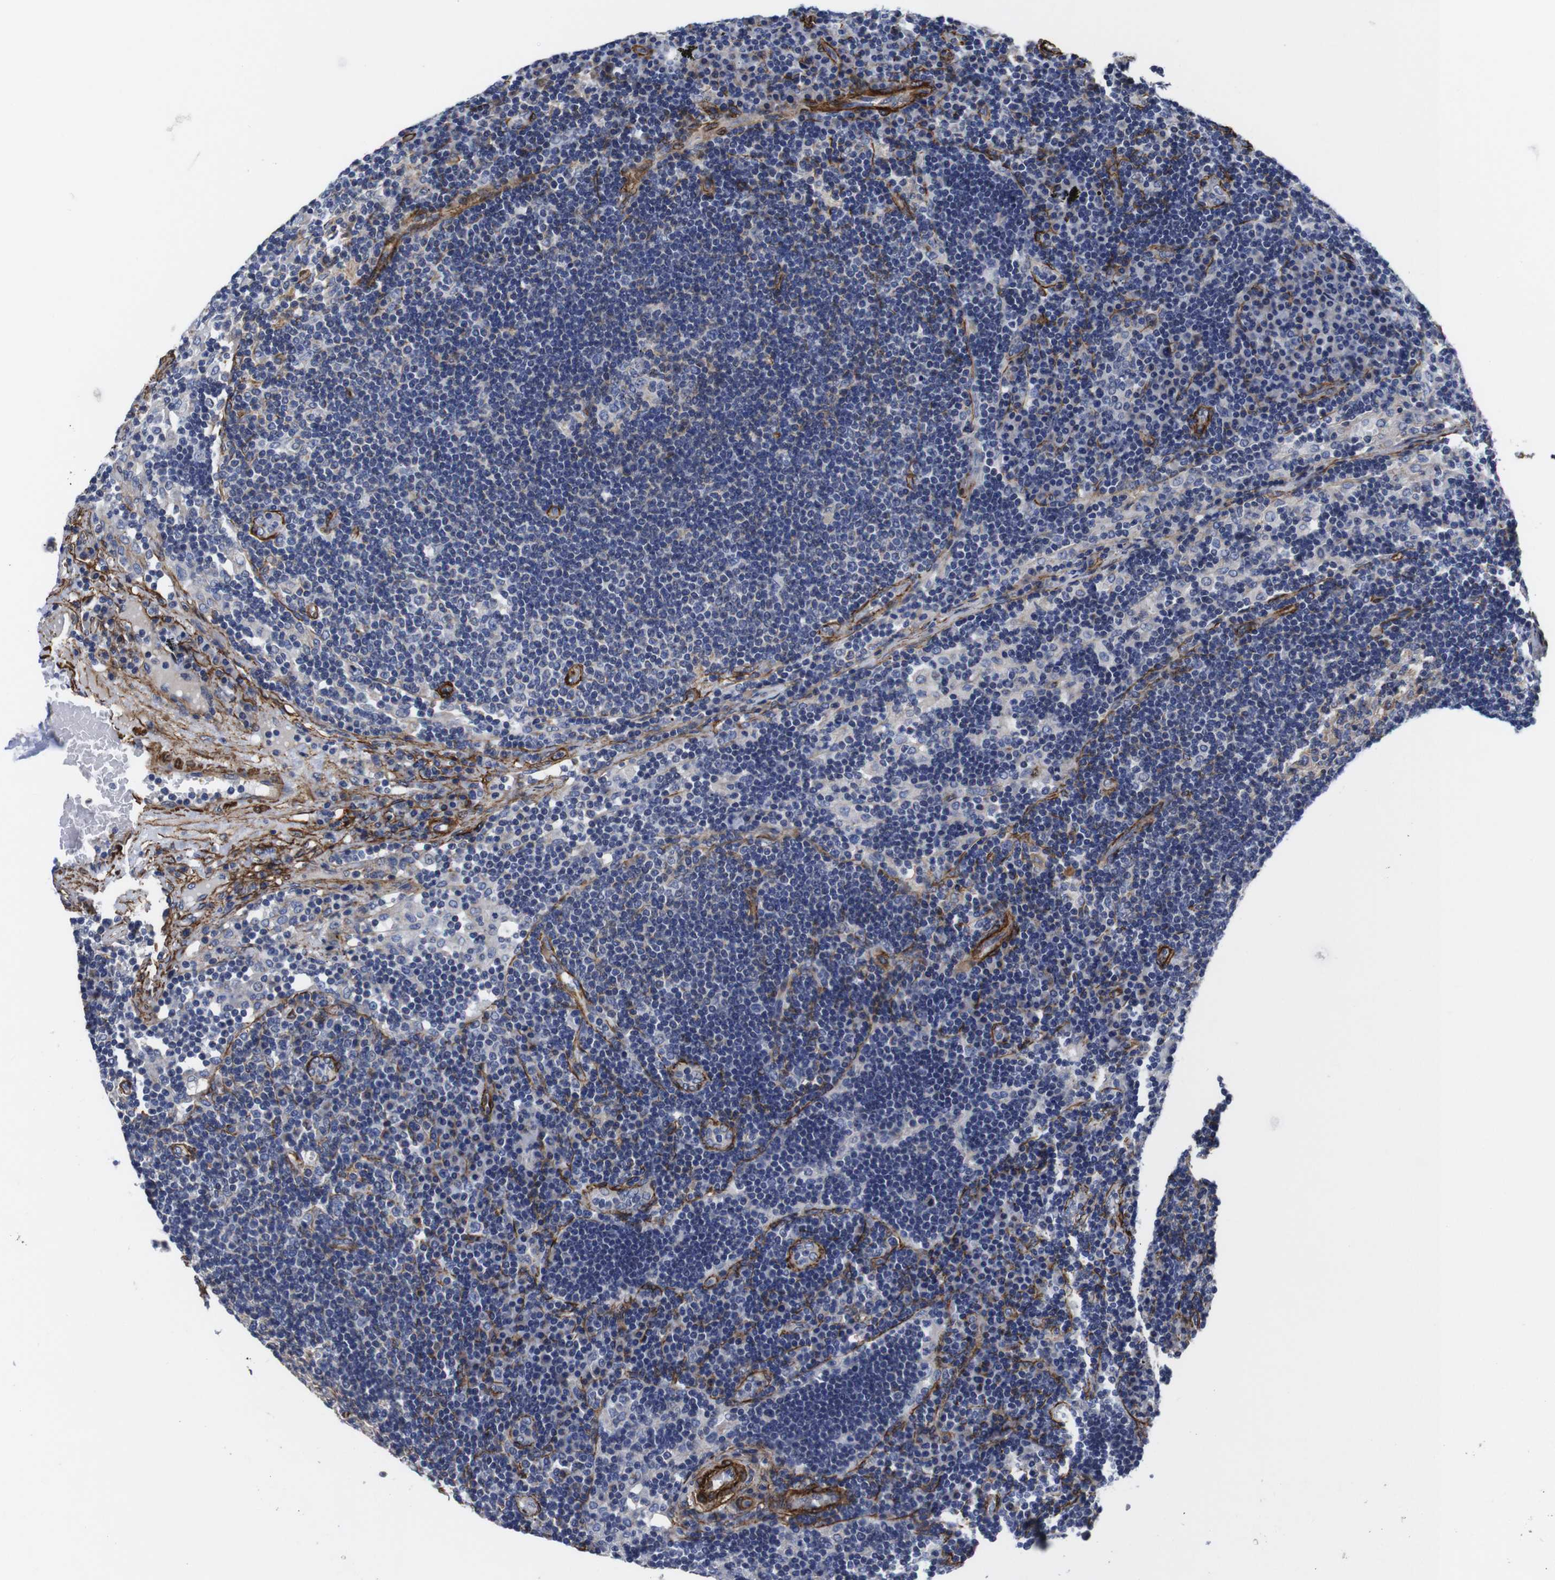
{"staining": {"intensity": "weak", "quantity": "25%-75%", "location": "cytoplasmic/membranous"}, "tissue": "lymph node", "cell_type": "Germinal center cells", "image_type": "normal", "snomed": [{"axis": "morphology", "description": "Normal tissue, NOS"}, {"axis": "morphology", "description": "Squamous cell carcinoma, metastatic, NOS"}, {"axis": "topography", "description": "Lymph node"}], "caption": "Protein expression analysis of unremarkable lymph node reveals weak cytoplasmic/membranous positivity in approximately 25%-75% of germinal center cells. The staining is performed using DAB (3,3'-diaminobenzidine) brown chromogen to label protein expression. The nuclei are counter-stained blue using hematoxylin.", "gene": "WNT10A", "patient": {"sex": "female", "age": 53}}